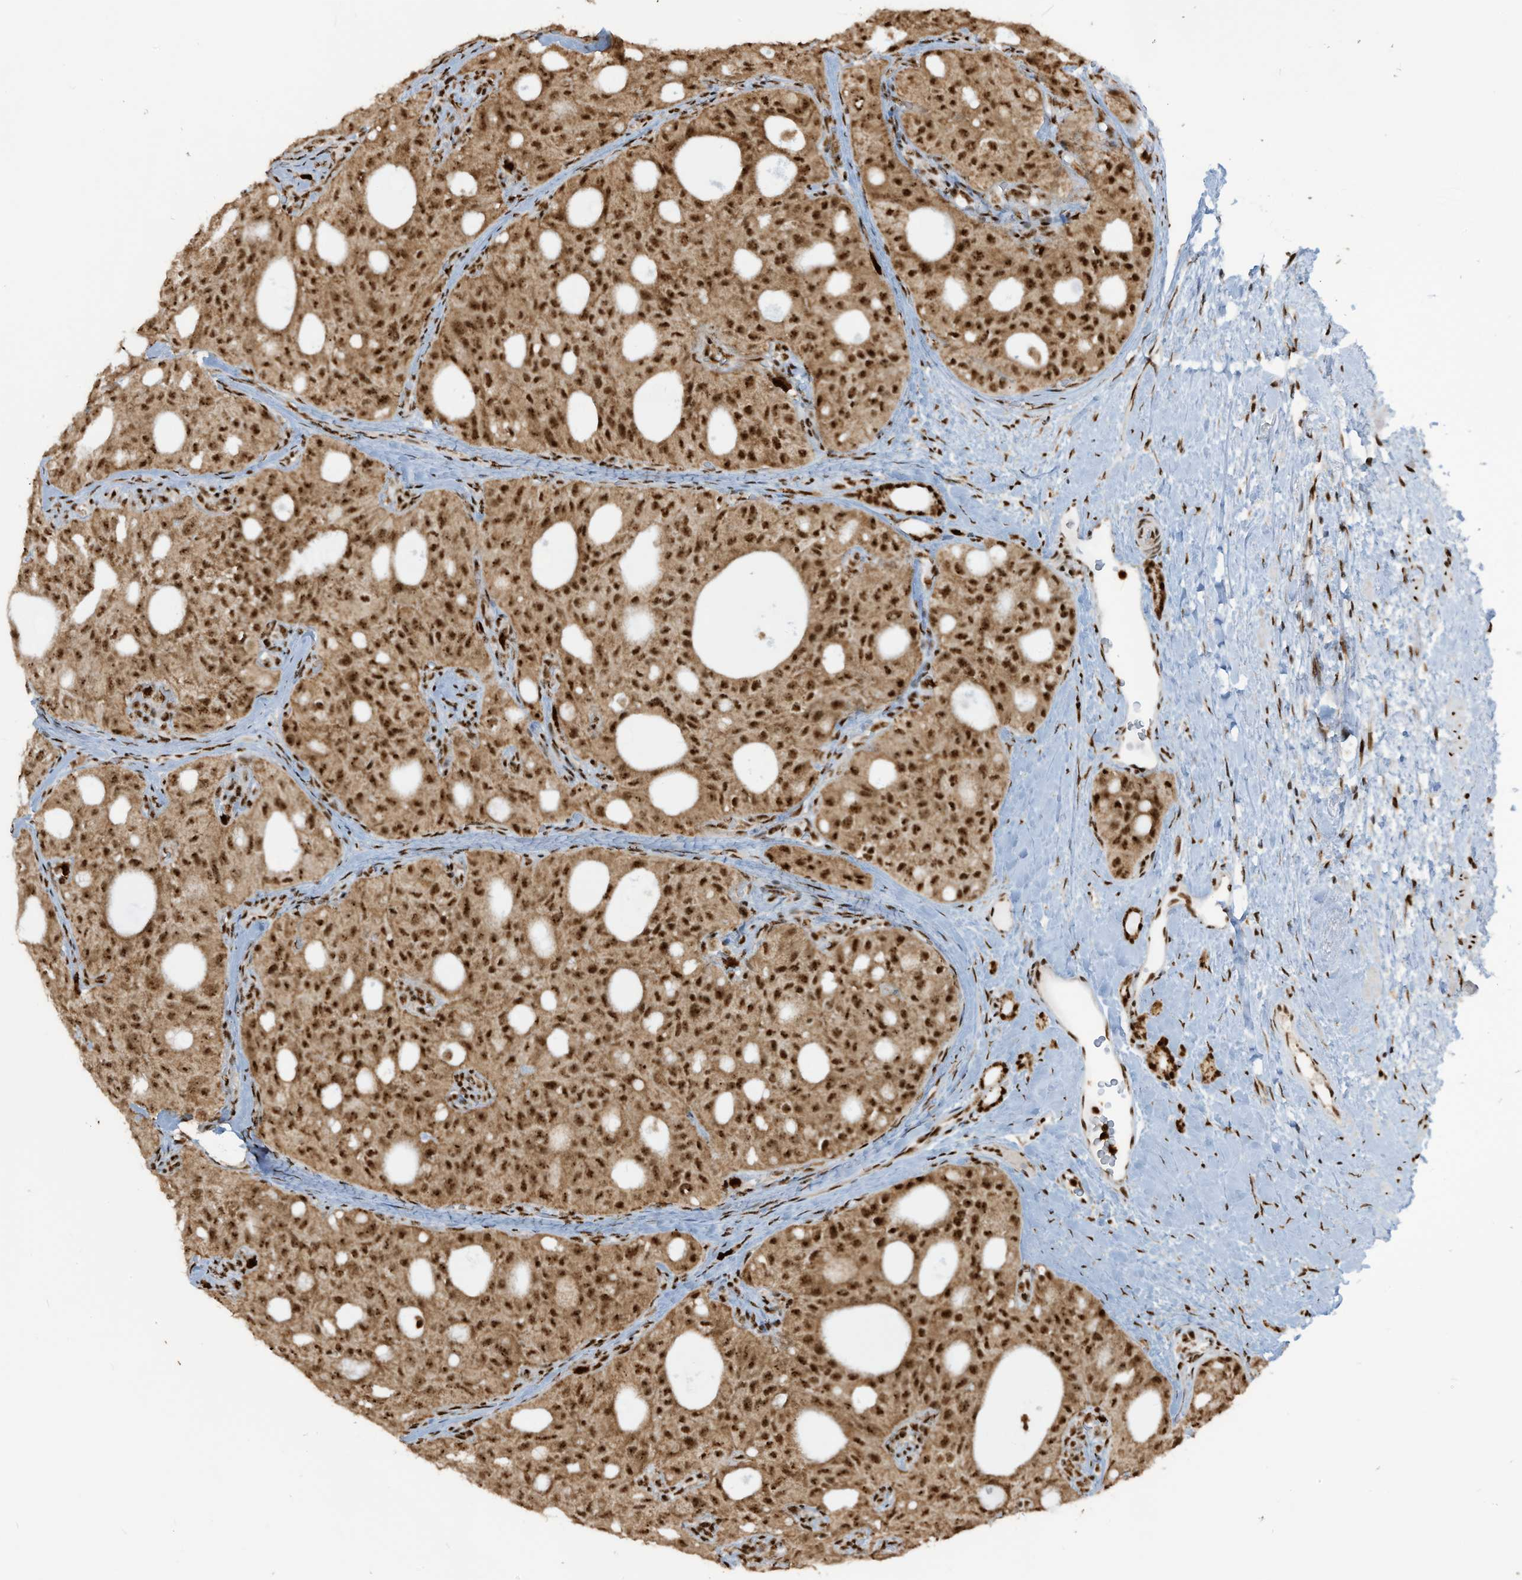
{"staining": {"intensity": "strong", "quantity": ">75%", "location": "cytoplasmic/membranous,nuclear"}, "tissue": "thyroid cancer", "cell_type": "Tumor cells", "image_type": "cancer", "snomed": [{"axis": "morphology", "description": "Follicular adenoma carcinoma, NOS"}, {"axis": "topography", "description": "Thyroid gland"}], "caption": "Follicular adenoma carcinoma (thyroid) stained for a protein (brown) demonstrates strong cytoplasmic/membranous and nuclear positive expression in about >75% of tumor cells.", "gene": "LBH", "patient": {"sex": "male", "age": 75}}